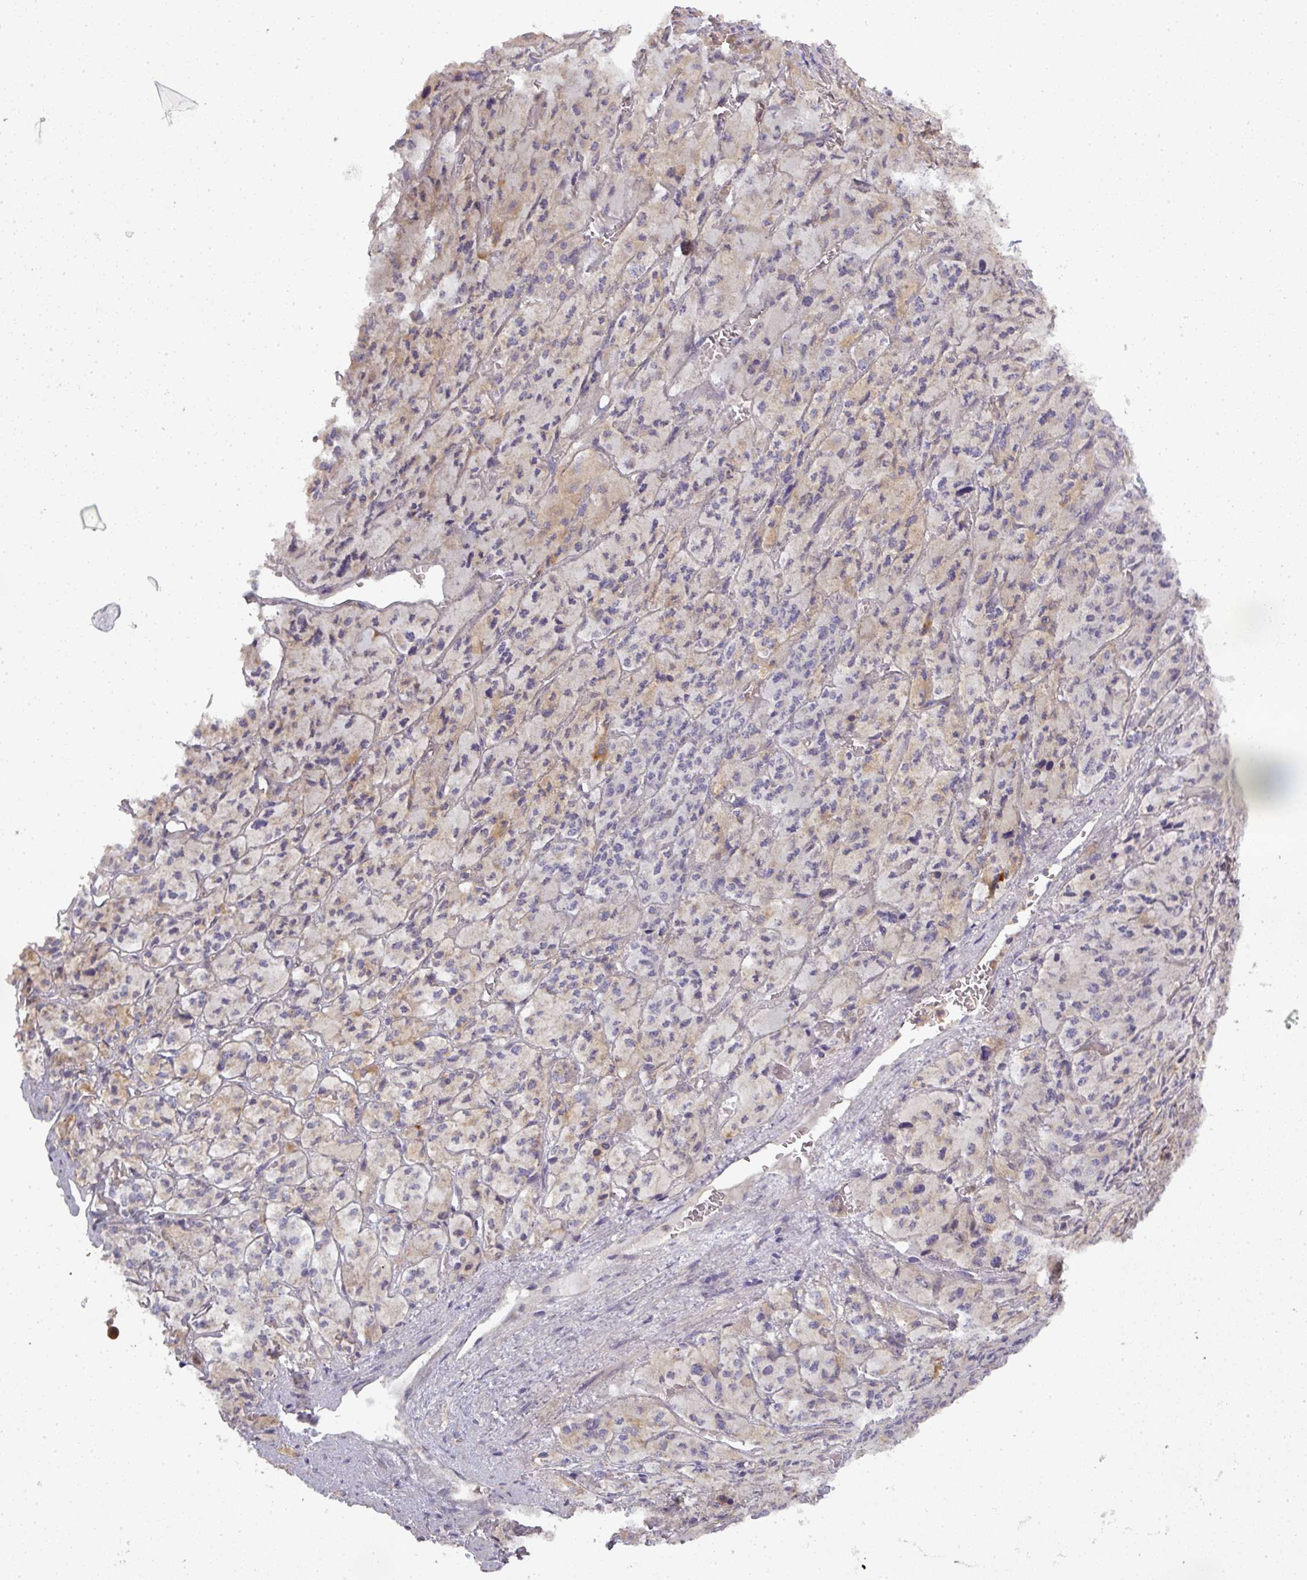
{"staining": {"intensity": "weak", "quantity": "<25%", "location": "cytoplasmic/membranous"}, "tissue": "adrenal gland", "cell_type": "Glandular cells", "image_type": "normal", "snomed": [{"axis": "morphology", "description": "Normal tissue, NOS"}, {"axis": "topography", "description": "Adrenal gland"}], "caption": "Immunohistochemistry (IHC) of unremarkable human adrenal gland shows no positivity in glandular cells. The staining was performed using DAB to visualize the protein expression in brown, while the nuclei were stained in blue with hematoxylin (Magnification: 20x).", "gene": "NIN", "patient": {"sex": "female", "age": 41}}